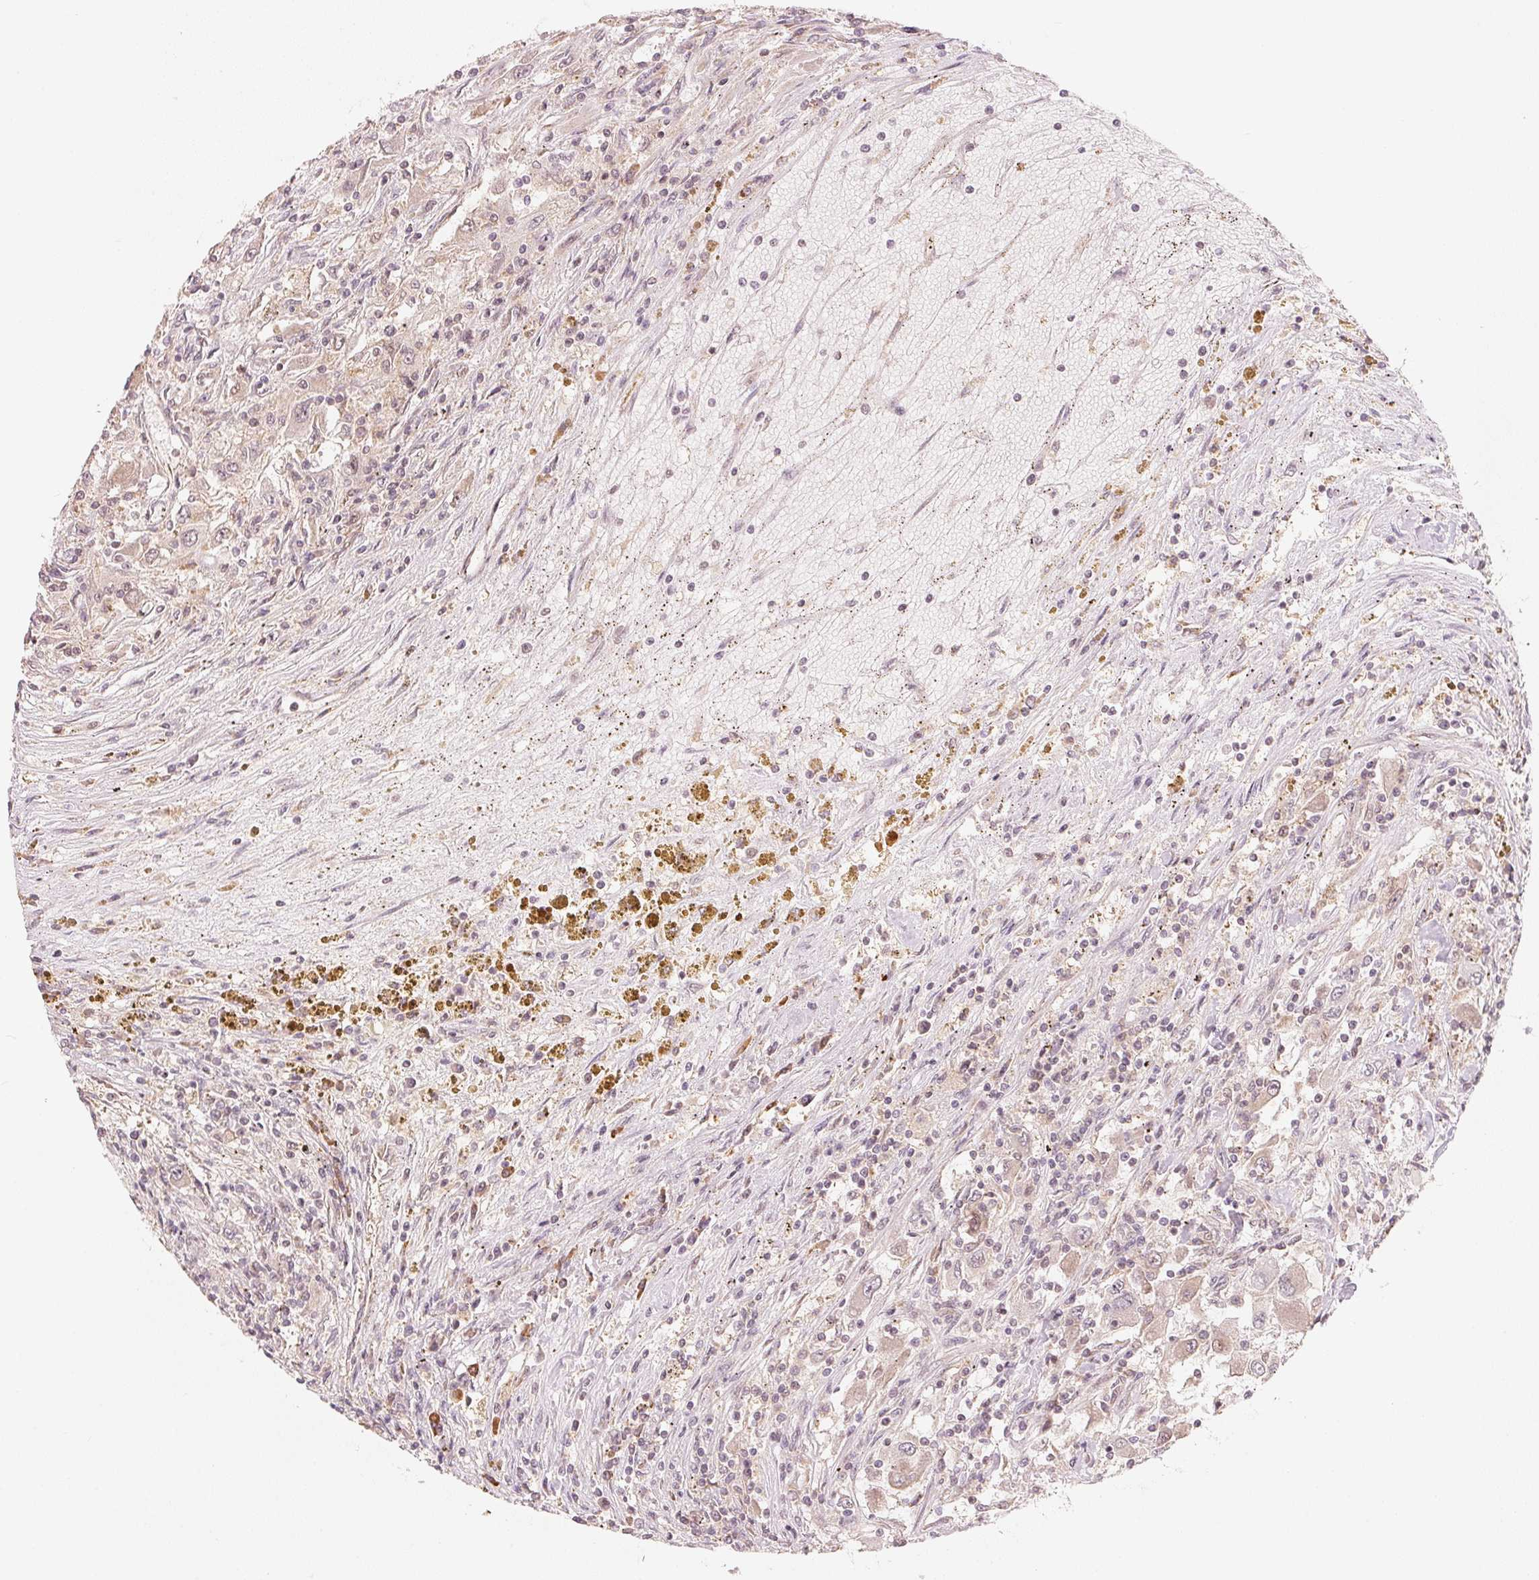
{"staining": {"intensity": "weak", "quantity": "<25%", "location": "cytoplasmic/membranous"}, "tissue": "renal cancer", "cell_type": "Tumor cells", "image_type": "cancer", "snomed": [{"axis": "morphology", "description": "Adenocarcinoma, NOS"}, {"axis": "topography", "description": "Kidney"}], "caption": "Protein analysis of renal adenocarcinoma reveals no significant staining in tumor cells.", "gene": "PRKN", "patient": {"sex": "female", "age": 67}}